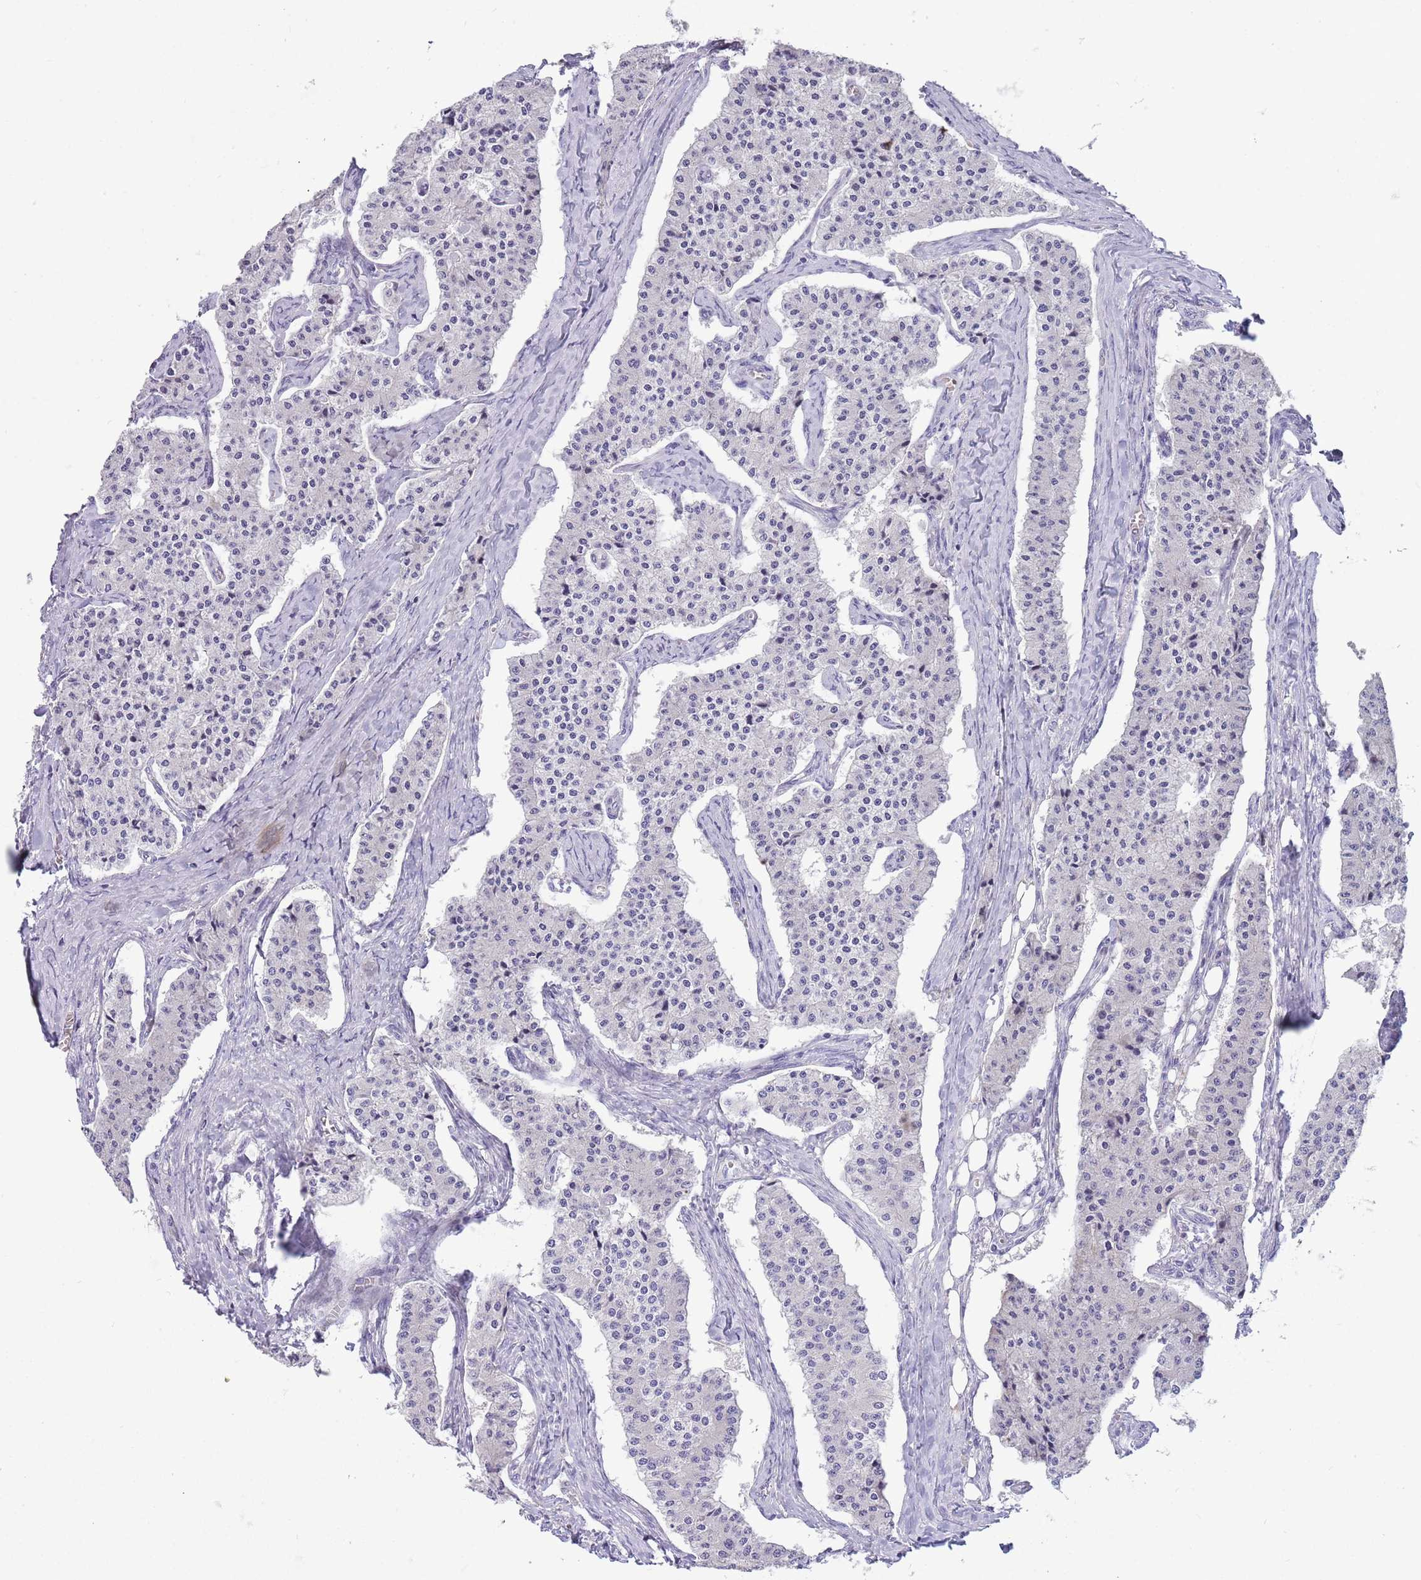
{"staining": {"intensity": "negative", "quantity": "none", "location": "none"}, "tissue": "carcinoid", "cell_type": "Tumor cells", "image_type": "cancer", "snomed": [{"axis": "morphology", "description": "Carcinoid, malignant, NOS"}, {"axis": "topography", "description": "Colon"}], "caption": "IHC of human malignant carcinoid displays no staining in tumor cells.", "gene": "DDHD1", "patient": {"sex": "female", "age": 52}}